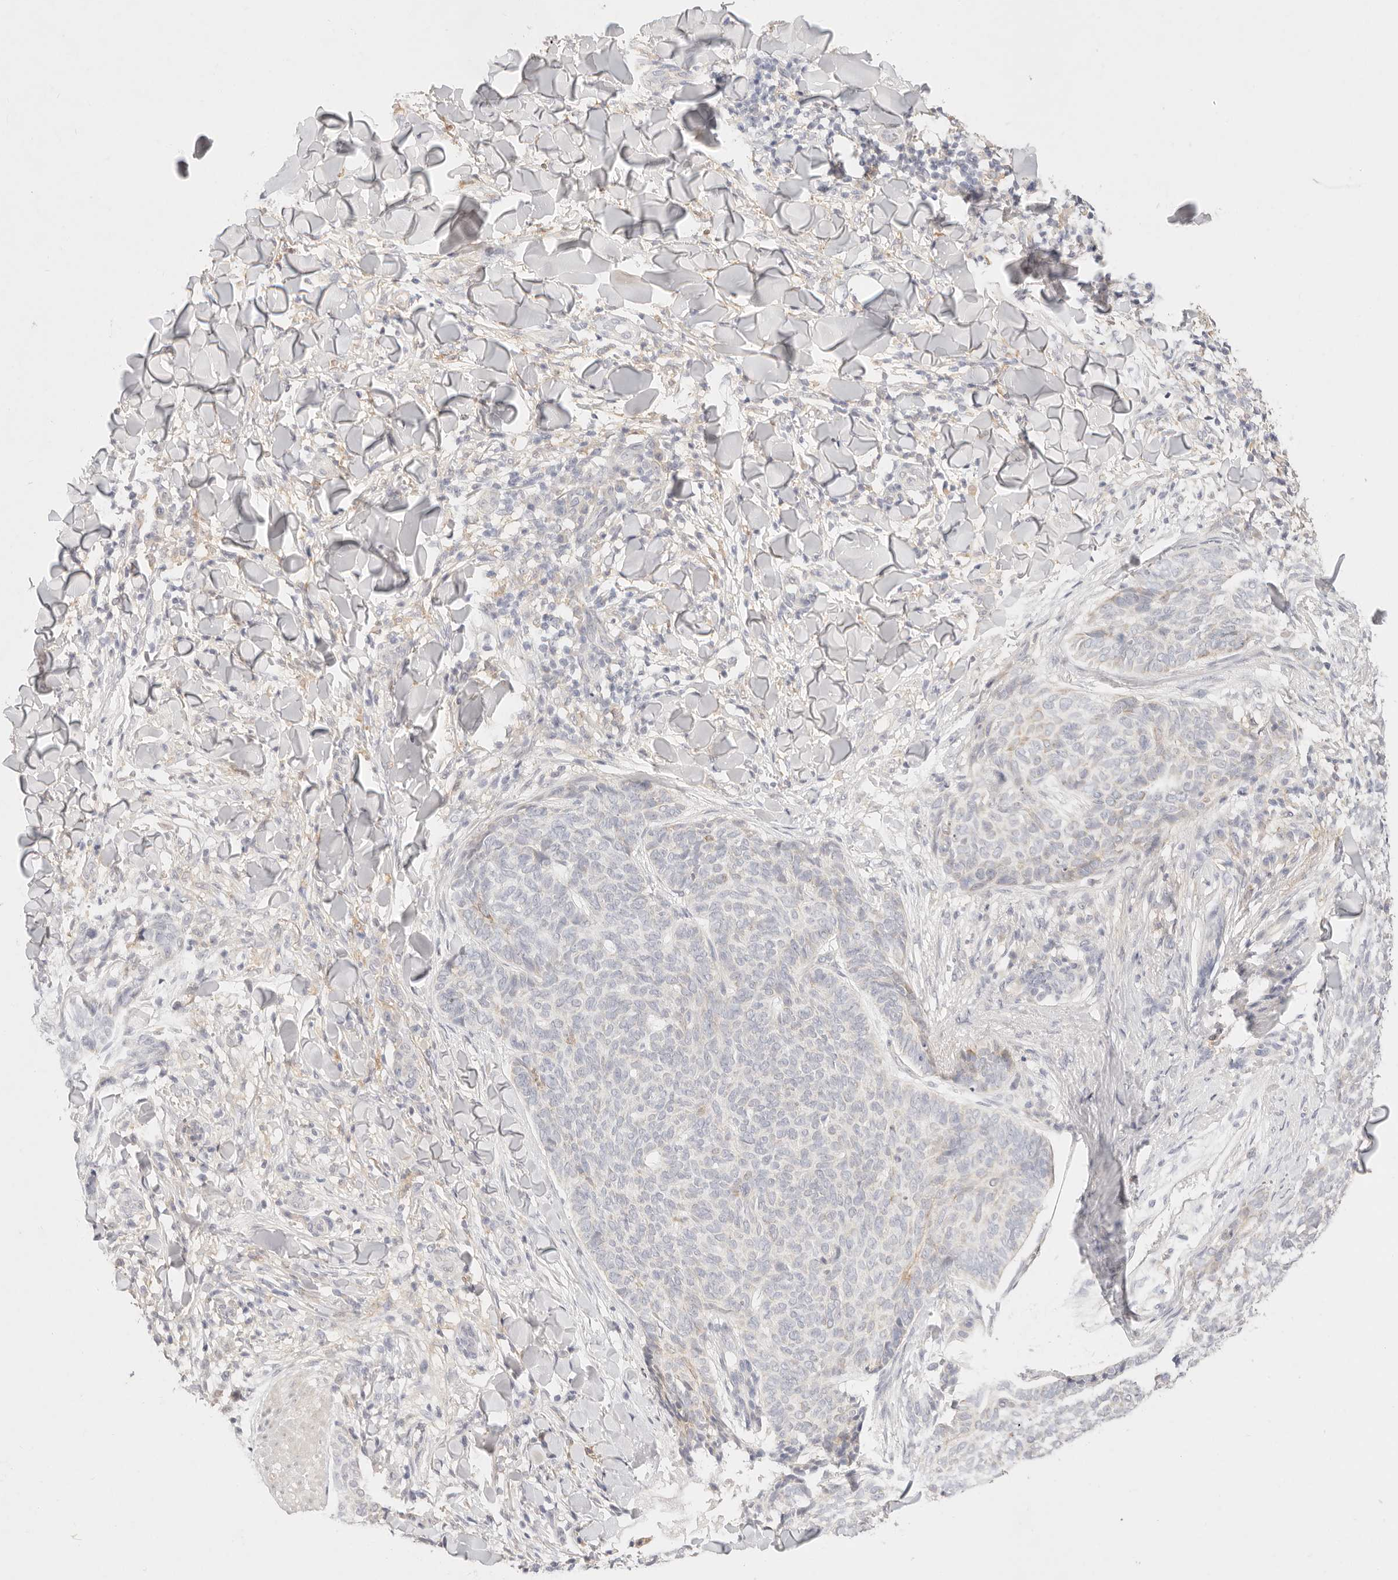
{"staining": {"intensity": "negative", "quantity": "none", "location": "none"}, "tissue": "skin cancer", "cell_type": "Tumor cells", "image_type": "cancer", "snomed": [{"axis": "morphology", "description": "Normal tissue, NOS"}, {"axis": "morphology", "description": "Basal cell carcinoma"}, {"axis": "topography", "description": "Skin"}], "caption": "Human skin cancer stained for a protein using immunohistochemistry shows no staining in tumor cells.", "gene": "GPR84", "patient": {"sex": "male", "age": 50}}